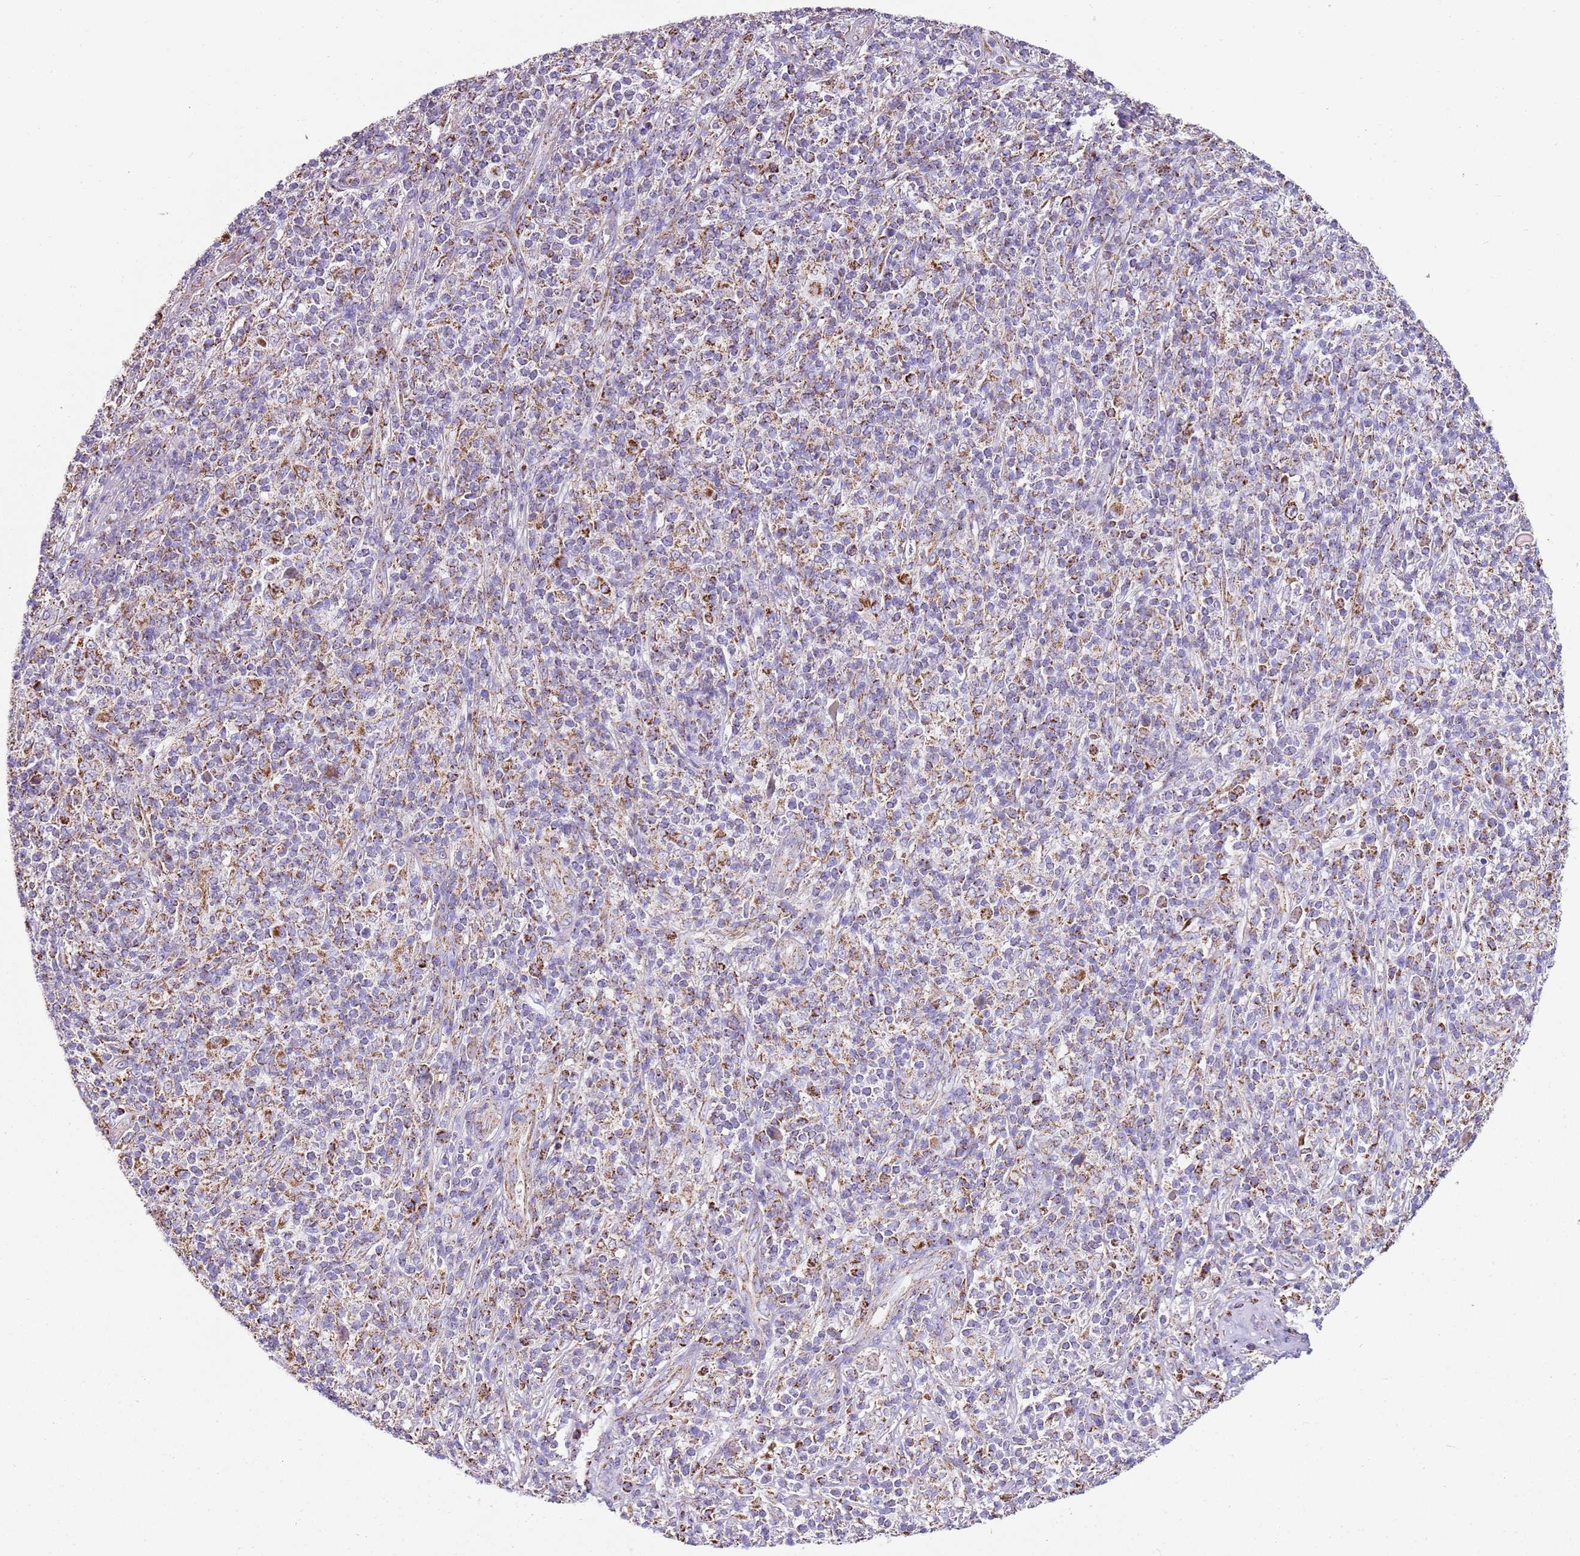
{"staining": {"intensity": "moderate", "quantity": ">75%", "location": "cytoplasmic/membranous"}, "tissue": "melanoma", "cell_type": "Tumor cells", "image_type": "cancer", "snomed": [{"axis": "morphology", "description": "Malignant melanoma, NOS"}, {"axis": "topography", "description": "Skin"}], "caption": "Immunohistochemistry (IHC) photomicrograph of human melanoma stained for a protein (brown), which reveals medium levels of moderate cytoplasmic/membranous positivity in about >75% of tumor cells.", "gene": "TTLL1", "patient": {"sex": "male", "age": 66}}